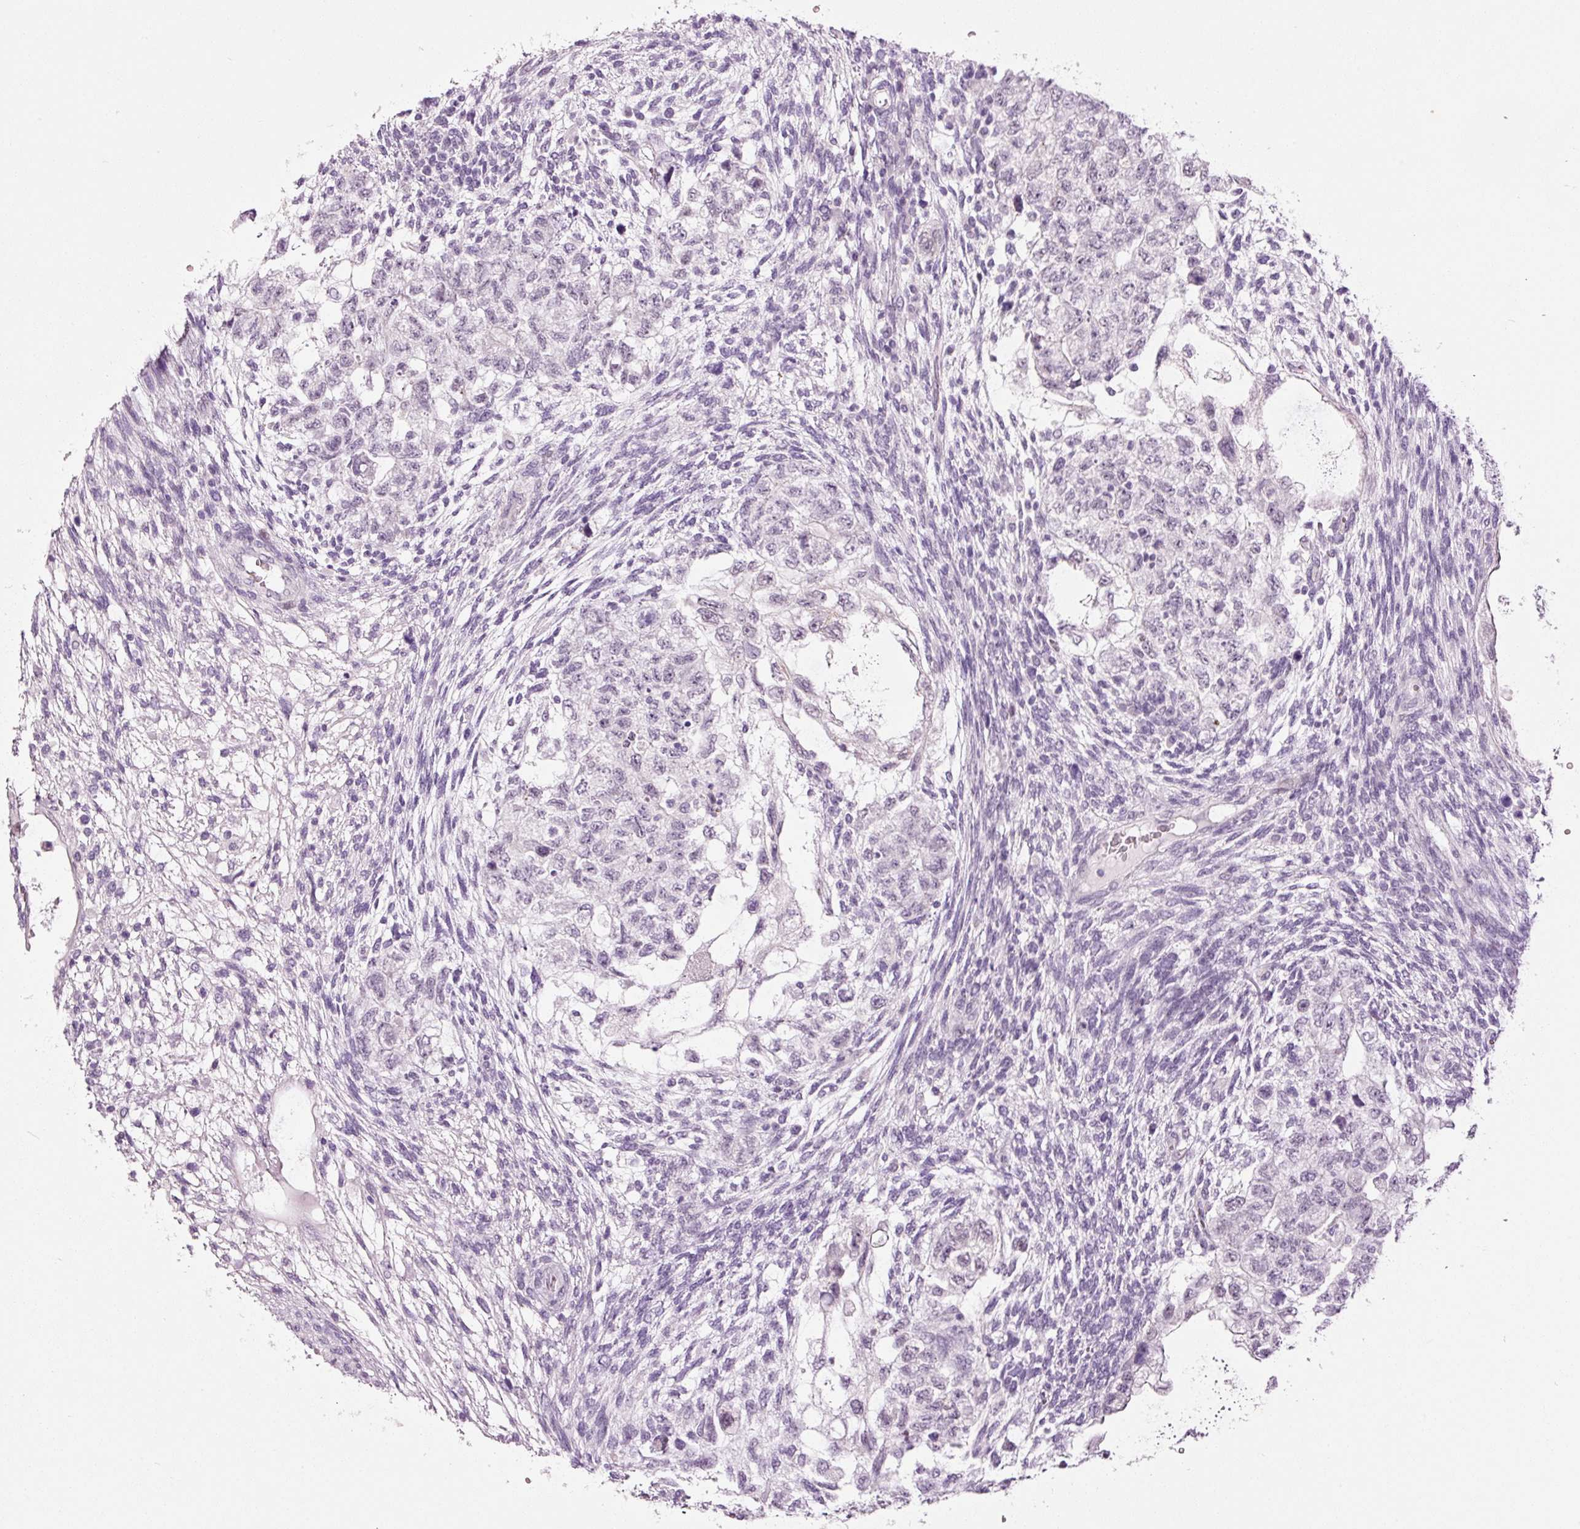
{"staining": {"intensity": "negative", "quantity": "none", "location": "none"}, "tissue": "testis cancer", "cell_type": "Tumor cells", "image_type": "cancer", "snomed": [{"axis": "morphology", "description": "Normal tissue, NOS"}, {"axis": "morphology", "description": "Carcinoma, Embryonal, NOS"}, {"axis": "topography", "description": "Testis"}], "caption": "Immunohistochemical staining of human testis cancer (embryonal carcinoma) exhibits no significant staining in tumor cells. (DAB (3,3'-diaminobenzidine) immunohistochemistry (IHC) with hematoxylin counter stain).", "gene": "ANKRD20A1", "patient": {"sex": "male", "age": 36}}